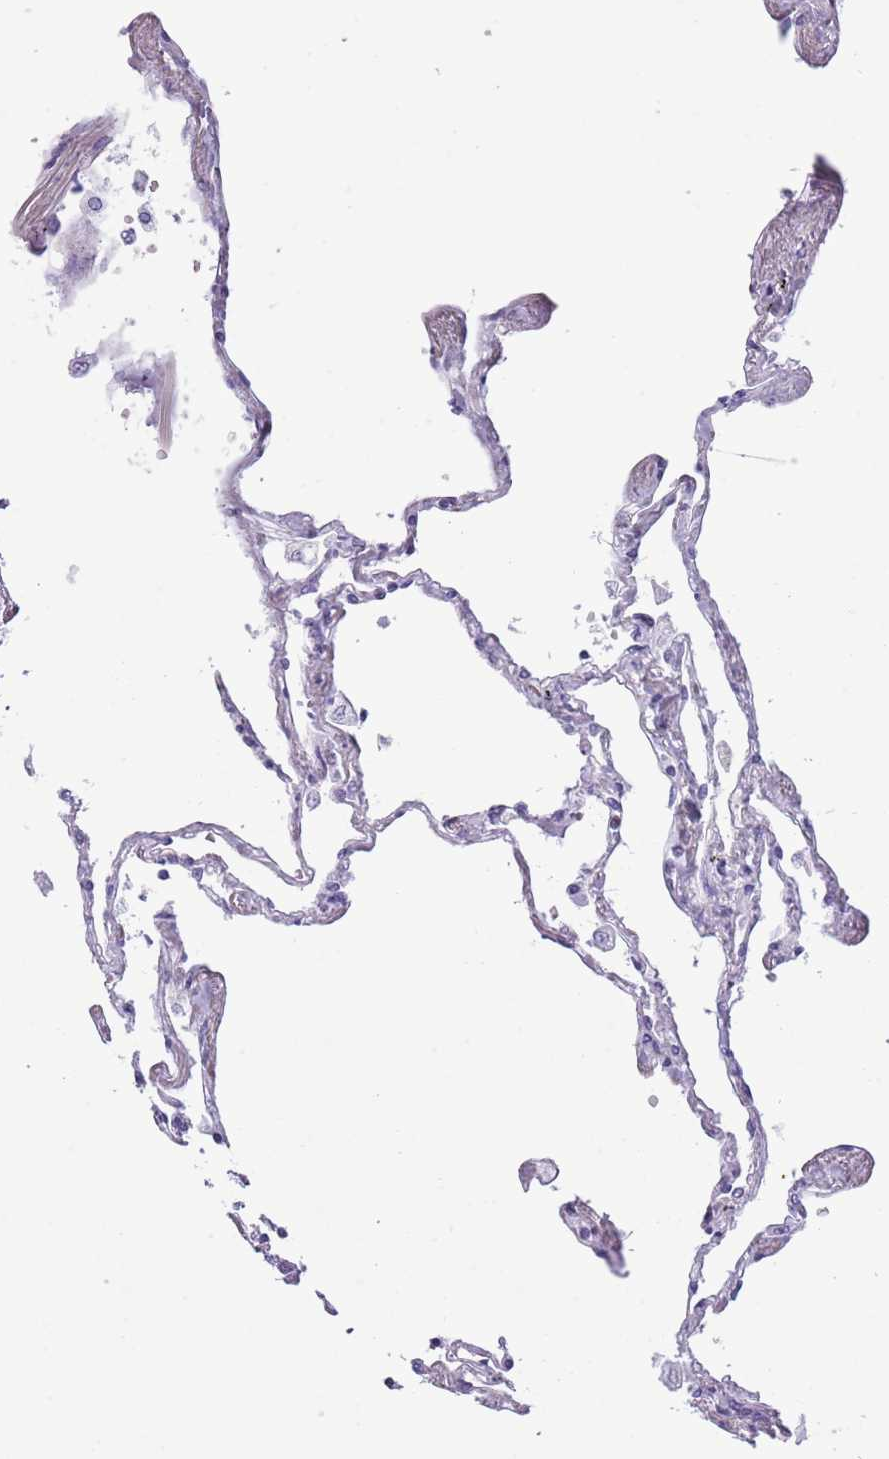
{"staining": {"intensity": "negative", "quantity": "none", "location": "none"}, "tissue": "lung", "cell_type": "Alveolar cells", "image_type": "normal", "snomed": [{"axis": "morphology", "description": "Normal tissue, NOS"}, {"axis": "topography", "description": "Lung"}], "caption": "Immunohistochemical staining of normal human lung reveals no significant expression in alveolar cells.", "gene": "BCL11B", "patient": {"sex": "female", "age": 67}}